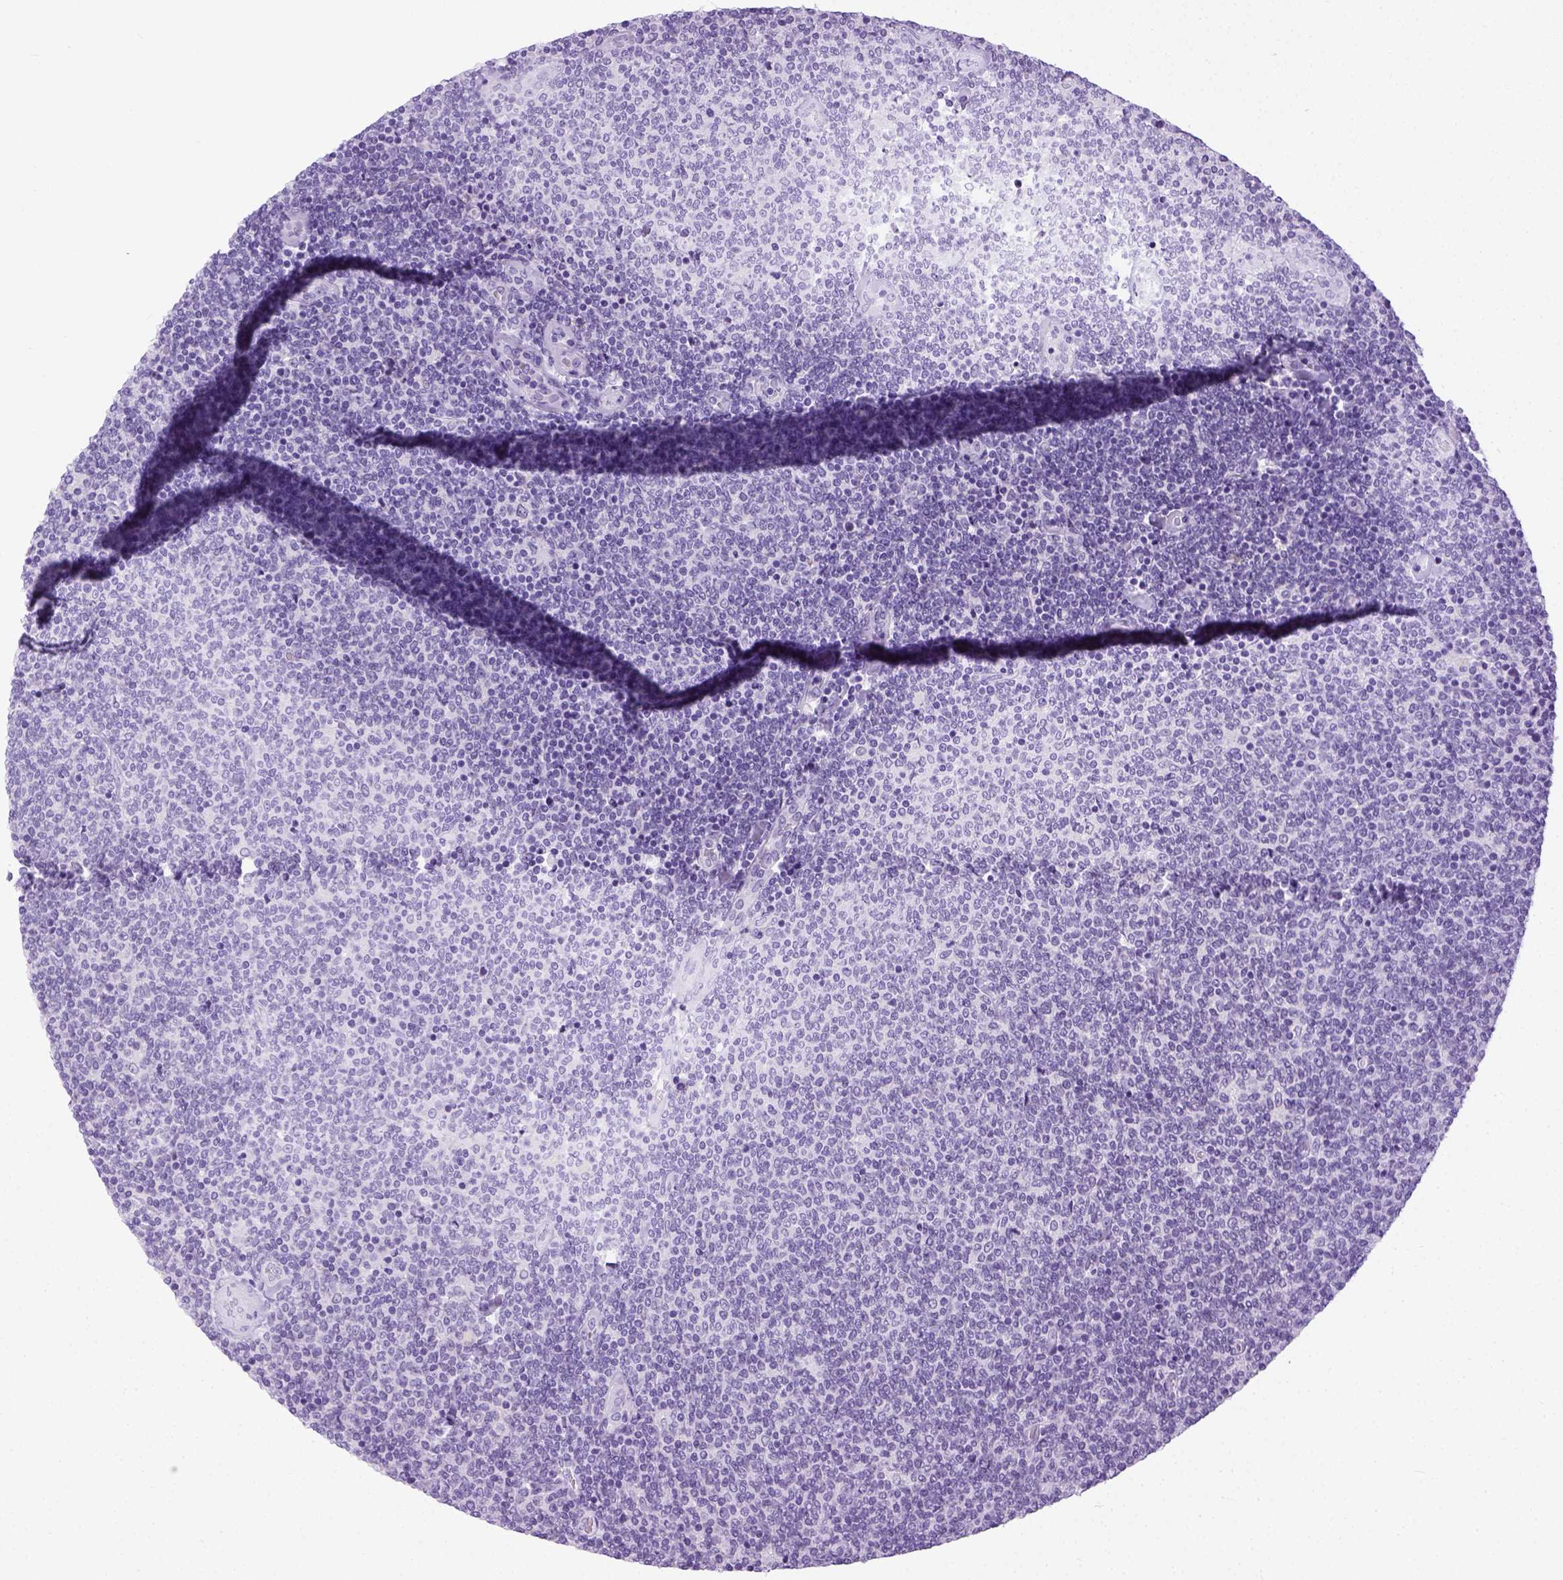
{"staining": {"intensity": "negative", "quantity": "none", "location": "none"}, "tissue": "lymphoma", "cell_type": "Tumor cells", "image_type": "cancer", "snomed": [{"axis": "morphology", "description": "Malignant lymphoma, non-Hodgkin's type, Low grade"}, {"axis": "topography", "description": "Lymph node"}], "caption": "High power microscopy image of an immunohistochemistry photomicrograph of low-grade malignant lymphoma, non-Hodgkin's type, revealing no significant expression in tumor cells. (Brightfield microscopy of DAB (3,3'-diaminobenzidine) immunohistochemistry at high magnification).", "gene": "LGSN", "patient": {"sex": "male", "age": 52}}